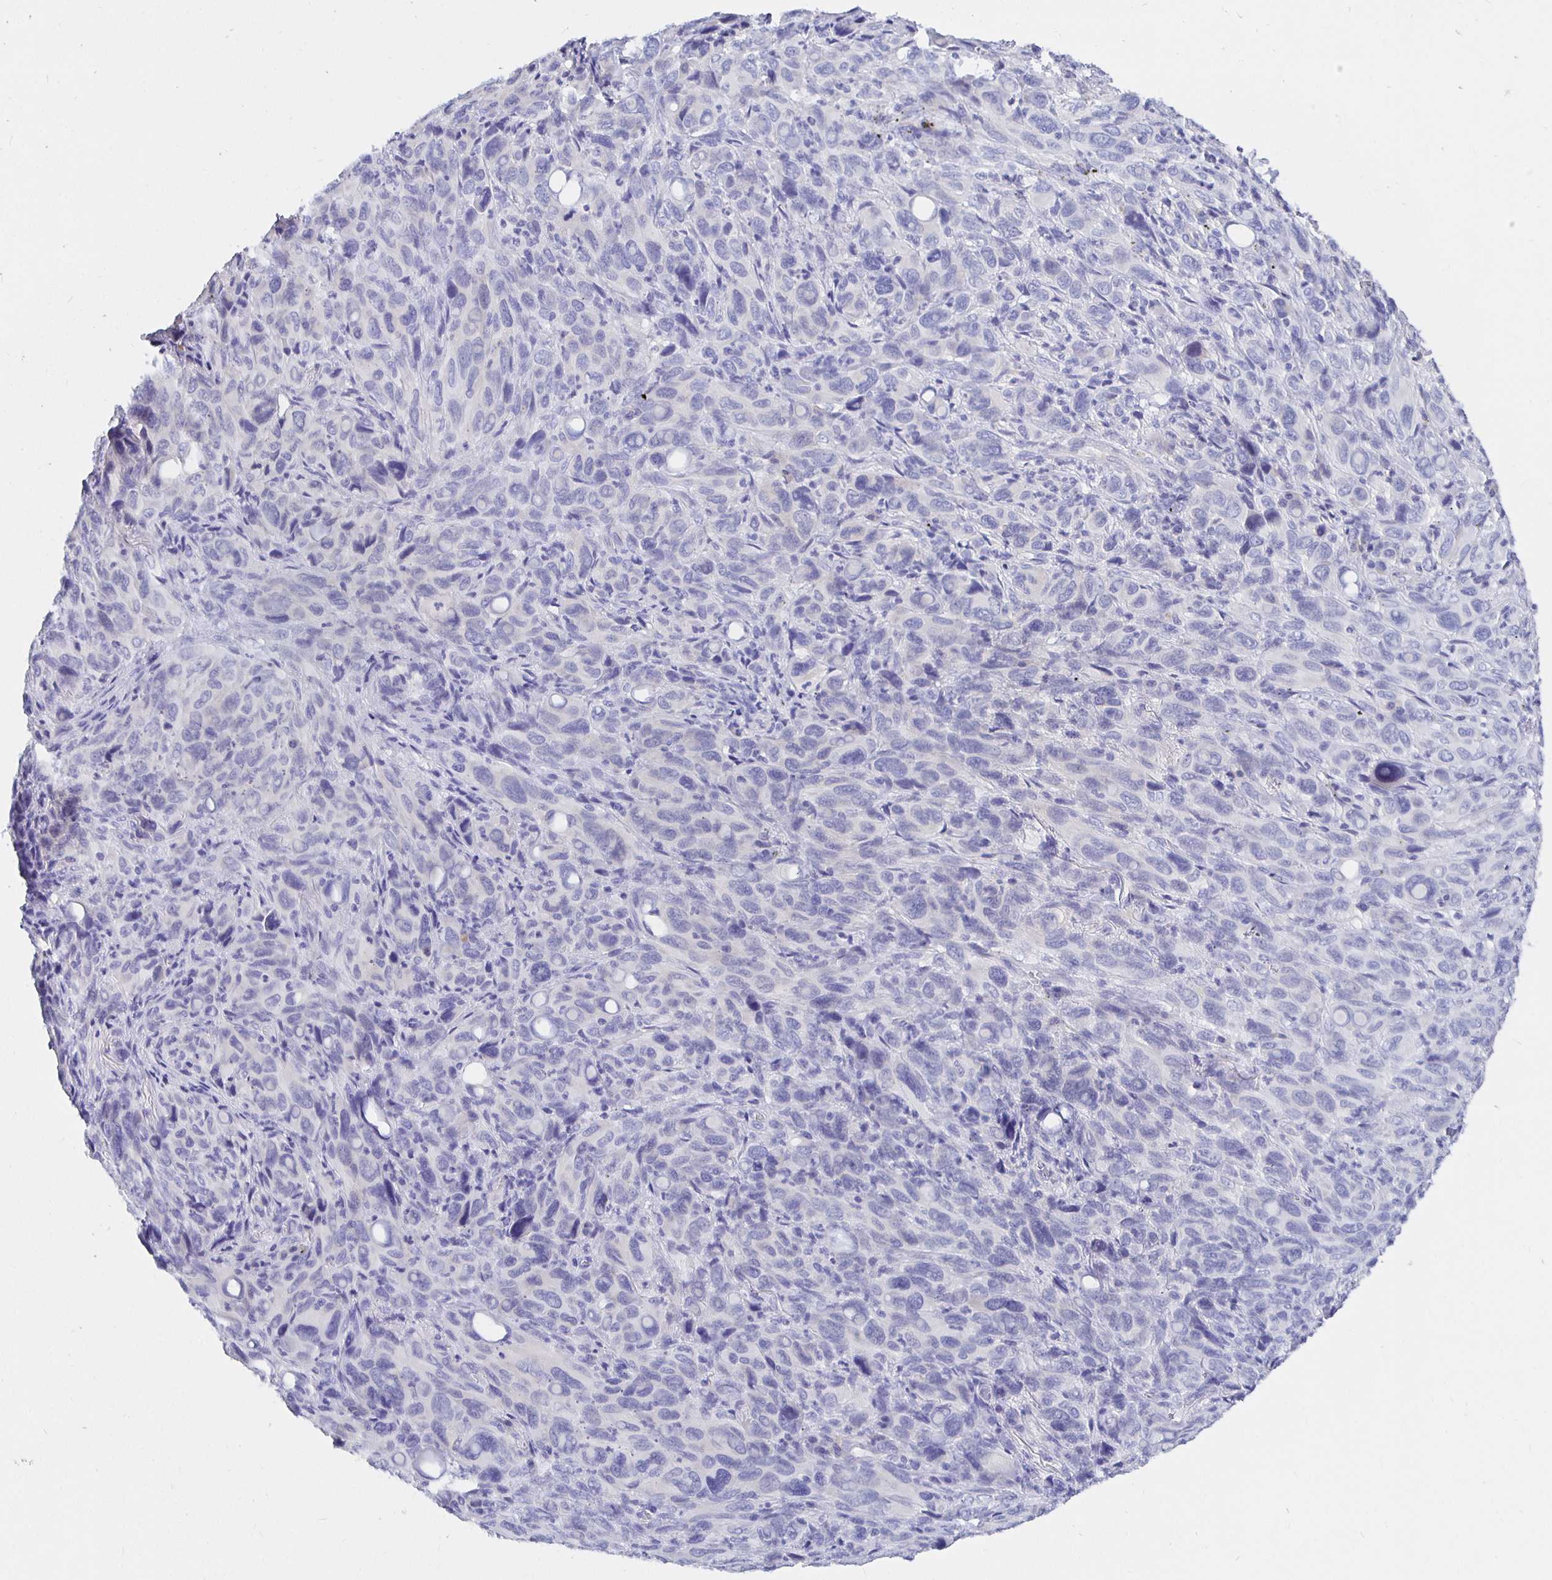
{"staining": {"intensity": "negative", "quantity": "none", "location": "none"}, "tissue": "melanoma", "cell_type": "Tumor cells", "image_type": "cancer", "snomed": [{"axis": "morphology", "description": "Malignant melanoma, Metastatic site"}, {"axis": "topography", "description": "Lung"}], "caption": "Immunohistochemical staining of melanoma shows no significant expression in tumor cells.", "gene": "UMOD", "patient": {"sex": "male", "age": 48}}